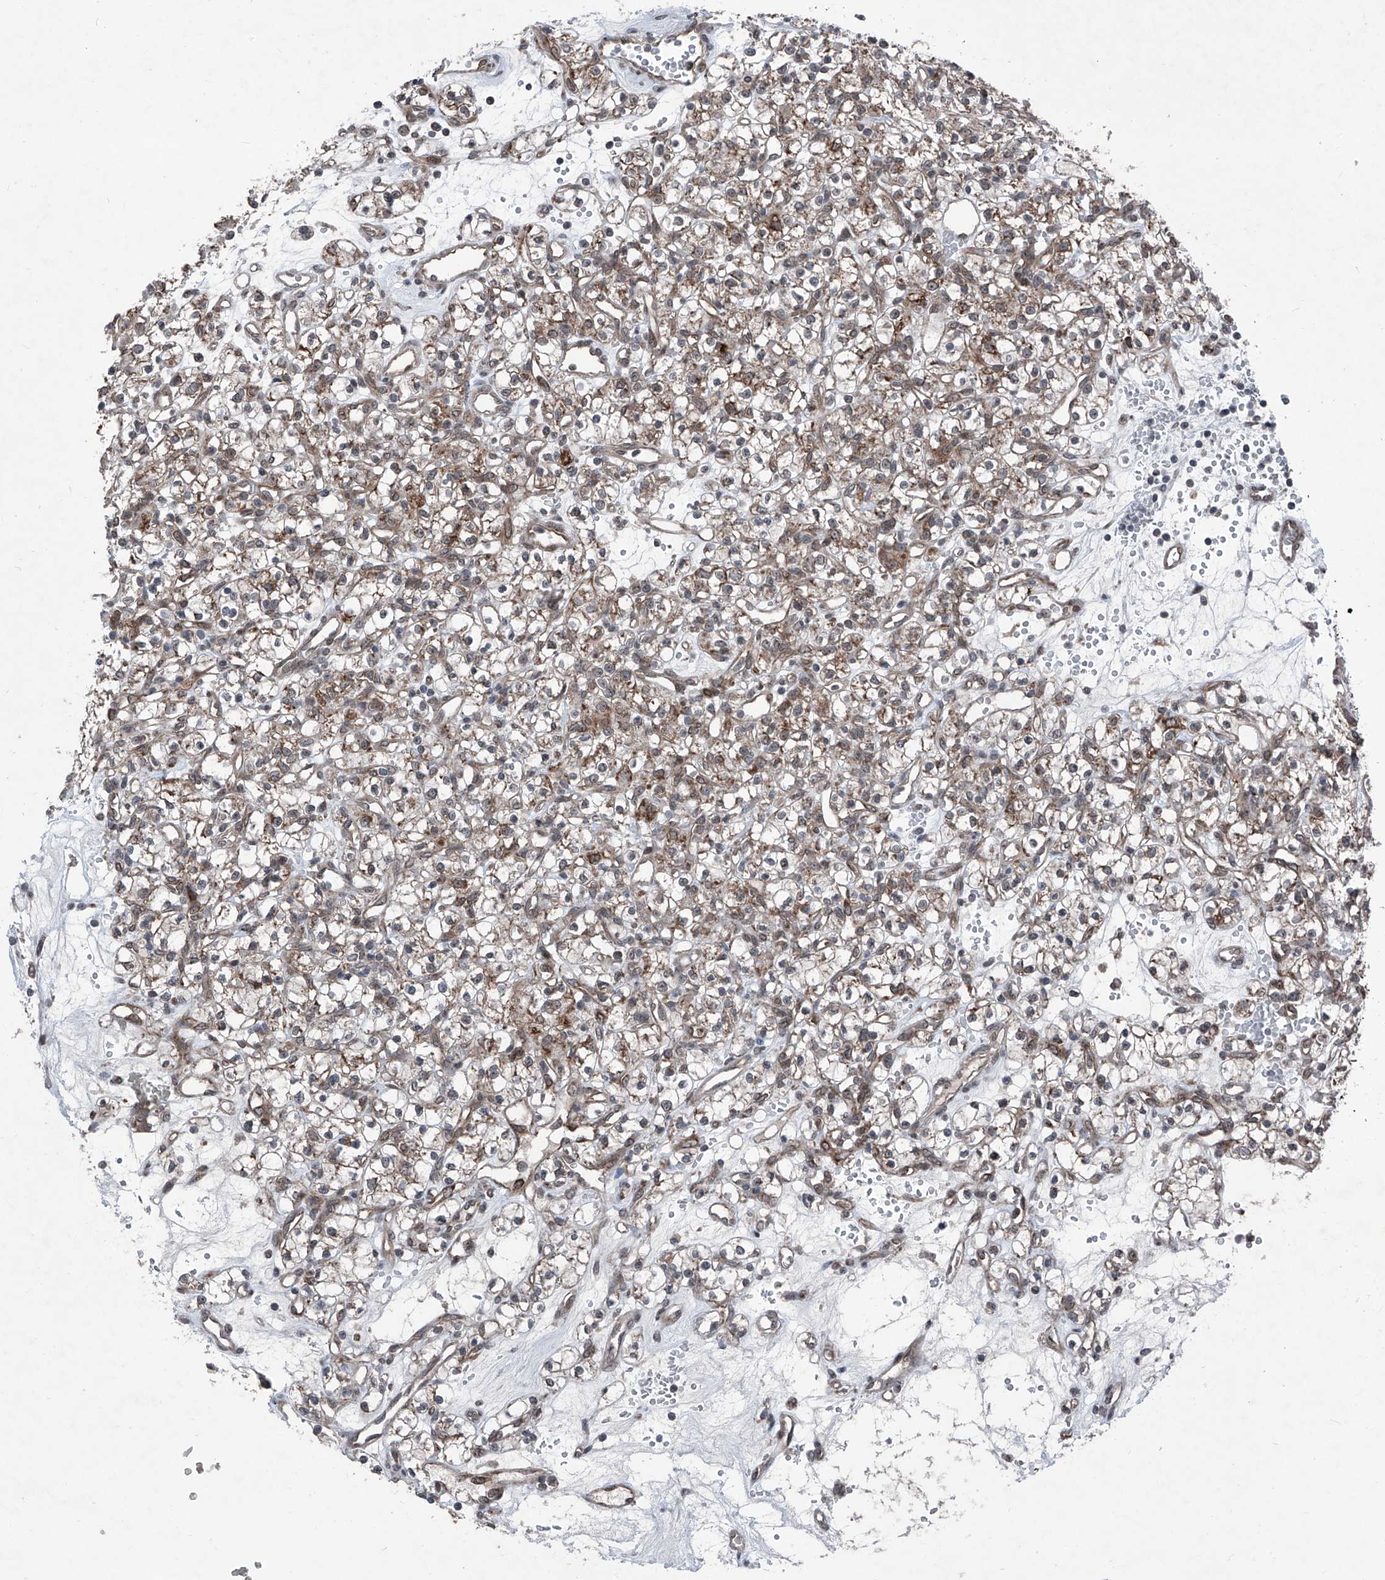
{"staining": {"intensity": "weak", "quantity": ">75%", "location": "cytoplasmic/membranous"}, "tissue": "renal cancer", "cell_type": "Tumor cells", "image_type": "cancer", "snomed": [{"axis": "morphology", "description": "Adenocarcinoma, NOS"}, {"axis": "topography", "description": "Kidney"}], "caption": "Brown immunohistochemical staining in renal cancer demonstrates weak cytoplasmic/membranous positivity in about >75% of tumor cells. The protein of interest is shown in brown color, while the nuclei are stained blue.", "gene": "COA7", "patient": {"sex": "female", "age": 59}}